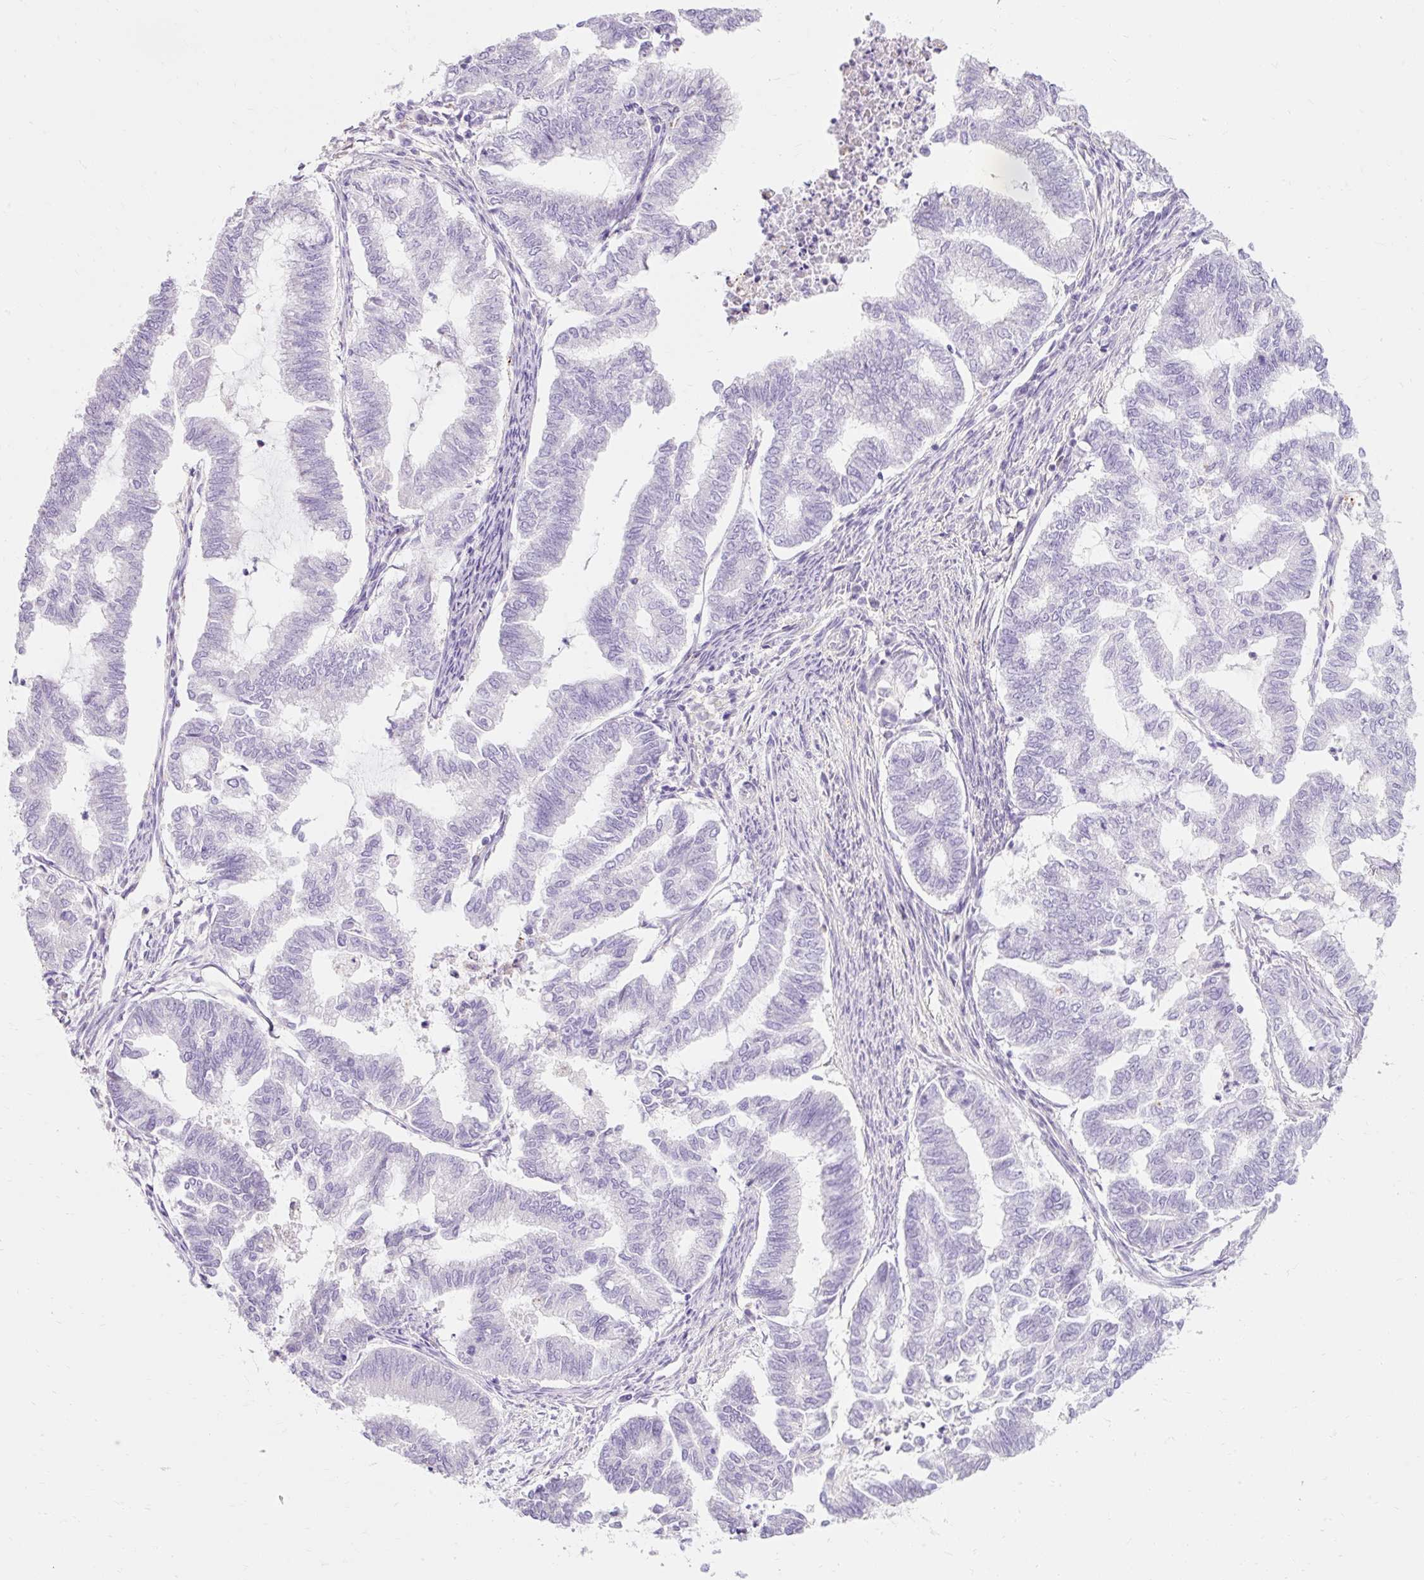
{"staining": {"intensity": "negative", "quantity": "none", "location": "none"}, "tissue": "endometrial cancer", "cell_type": "Tumor cells", "image_type": "cancer", "snomed": [{"axis": "morphology", "description": "Adenocarcinoma, NOS"}, {"axis": "topography", "description": "Endometrium"}], "caption": "This is a image of IHC staining of endometrial adenocarcinoma, which shows no staining in tumor cells.", "gene": "CLDN25", "patient": {"sex": "female", "age": 79}}